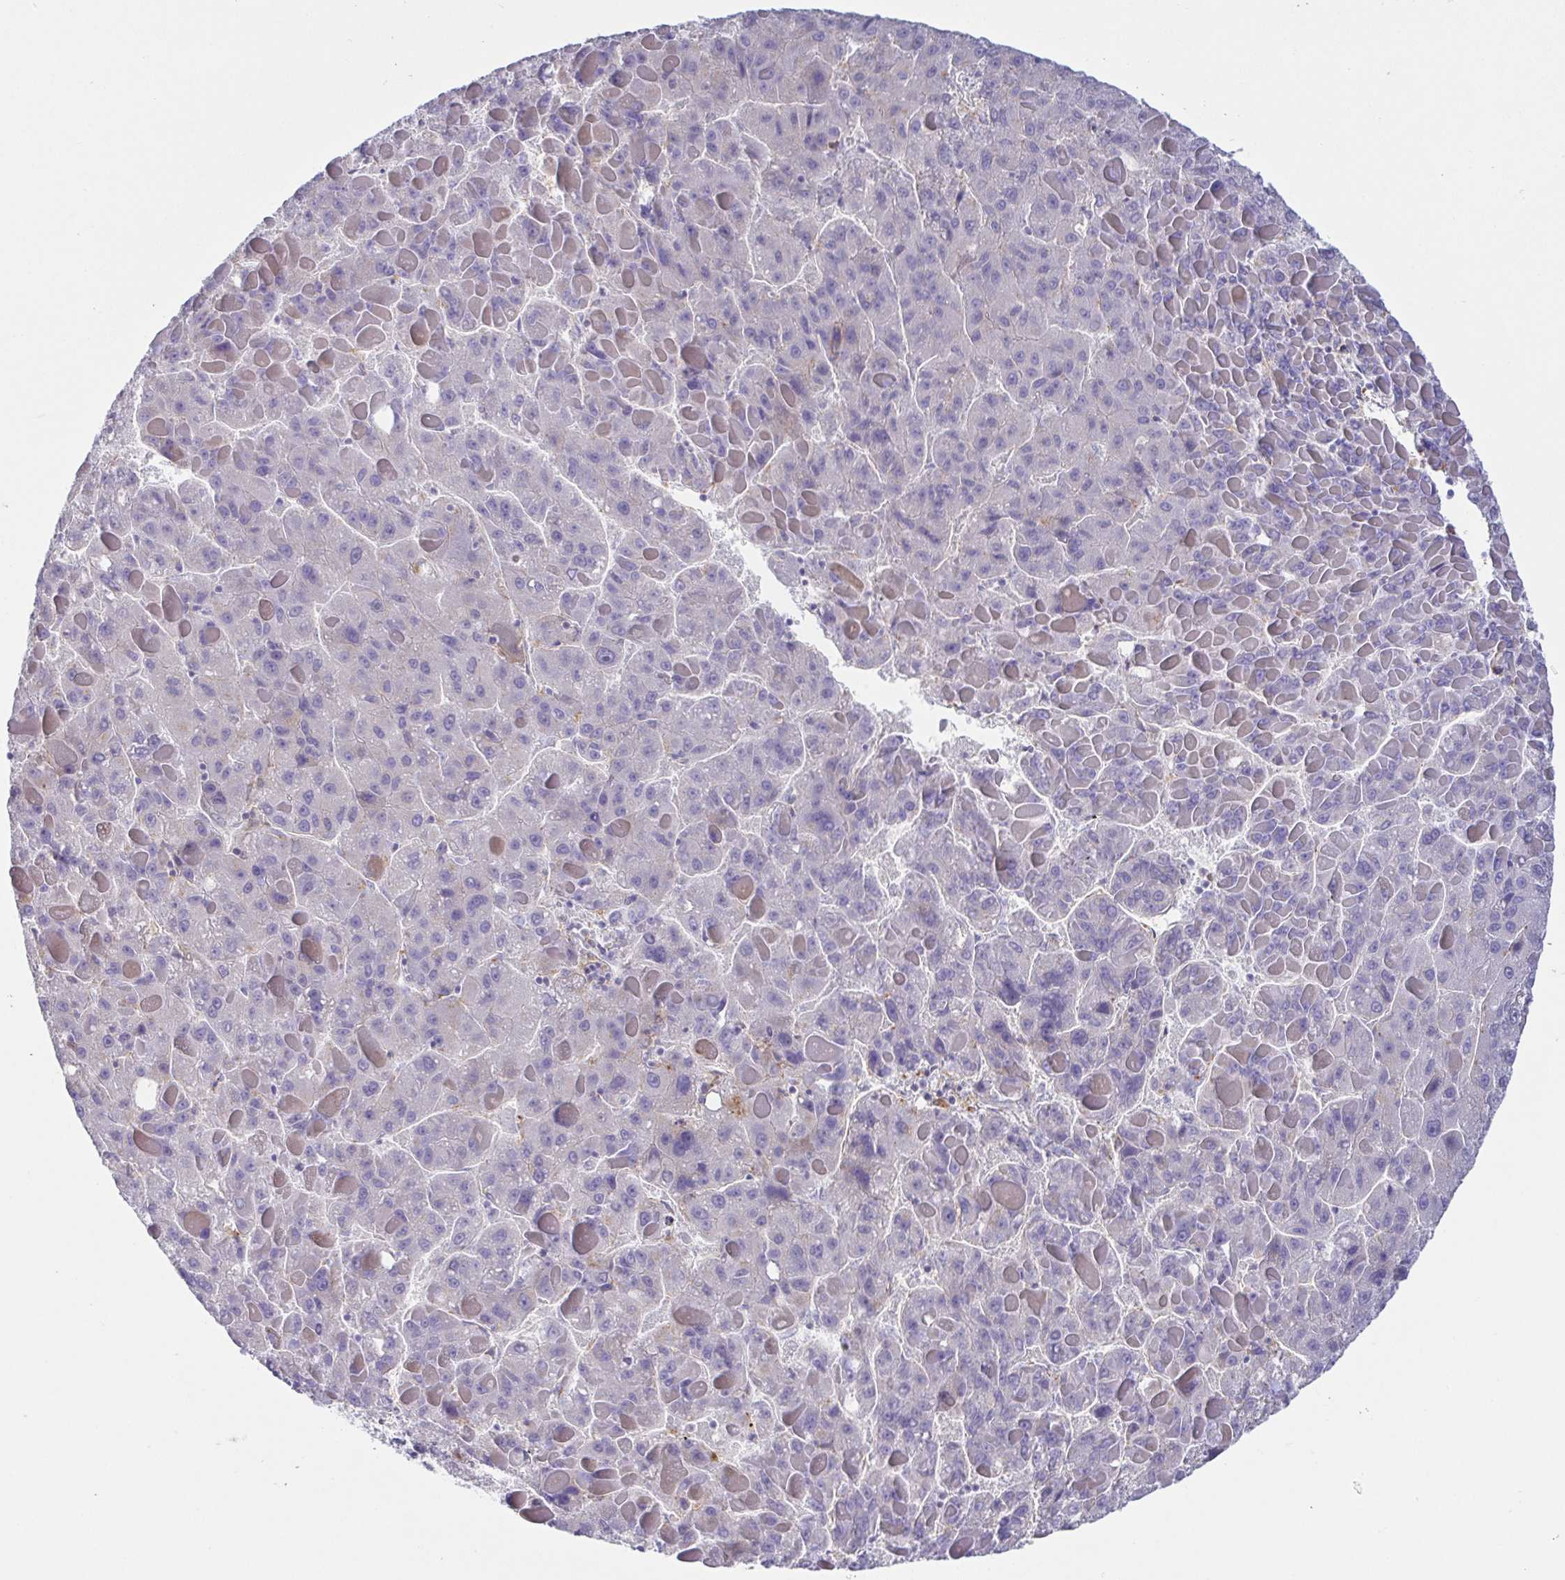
{"staining": {"intensity": "negative", "quantity": "none", "location": "none"}, "tissue": "liver cancer", "cell_type": "Tumor cells", "image_type": "cancer", "snomed": [{"axis": "morphology", "description": "Carcinoma, Hepatocellular, NOS"}, {"axis": "topography", "description": "Liver"}], "caption": "IHC micrograph of neoplastic tissue: liver cancer (hepatocellular carcinoma) stained with DAB reveals no significant protein expression in tumor cells.", "gene": "ATP6V1G2", "patient": {"sex": "female", "age": 82}}